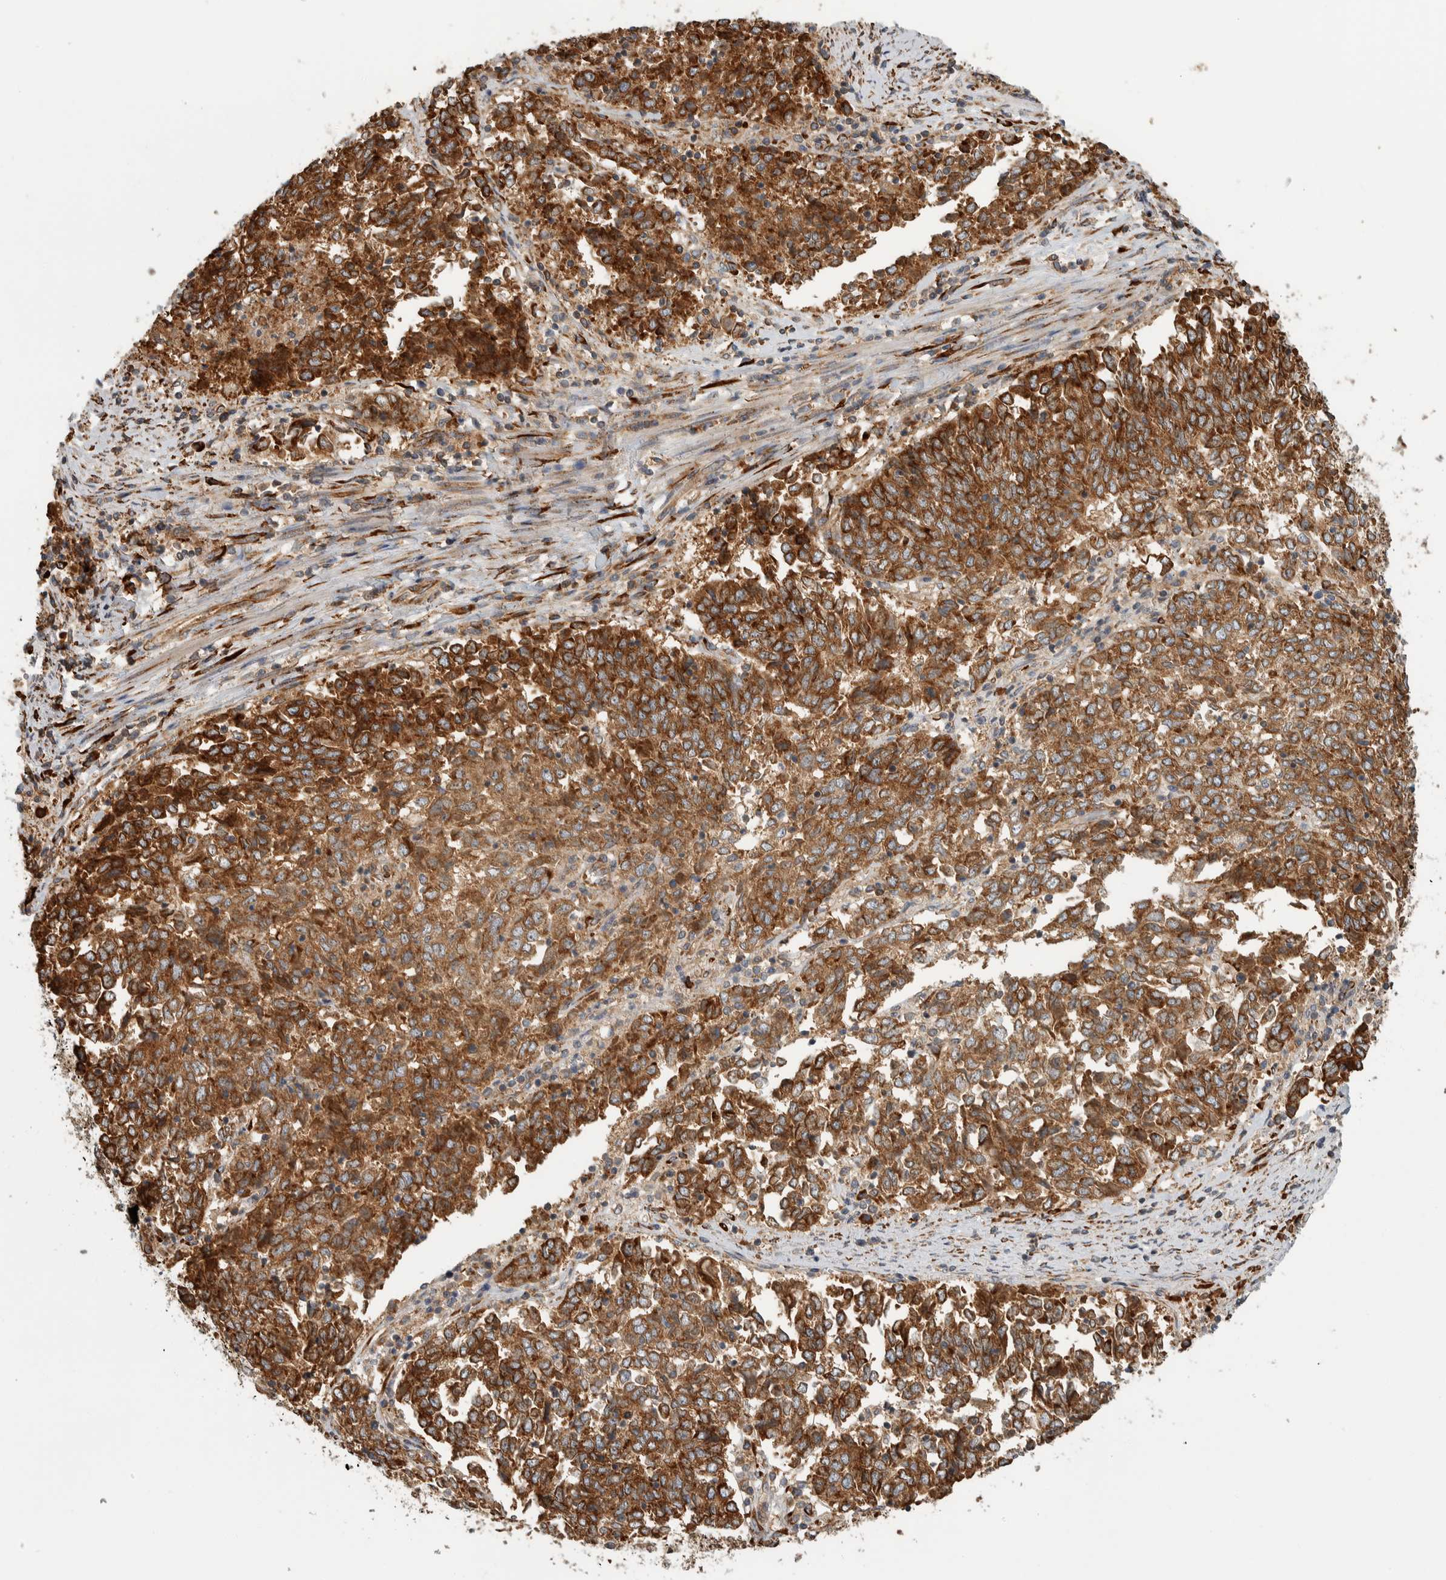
{"staining": {"intensity": "strong", "quantity": ">75%", "location": "cytoplasmic/membranous"}, "tissue": "endometrial cancer", "cell_type": "Tumor cells", "image_type": "cancer", "snomed": [{"axis": "morphology", "description": "Adenocarcinoma, NOS"}, {"axis": "topography", "description": "Endometrium"}], "caption": "Protein analysis of endometrial cancer (adenocarcinoma) tissue exhibits strong cytoplasmic/membranous positivity in approximately >75% of tumor cells.", "gene": "EIF3H", "patient": {"sex": "female", "age": 80}}